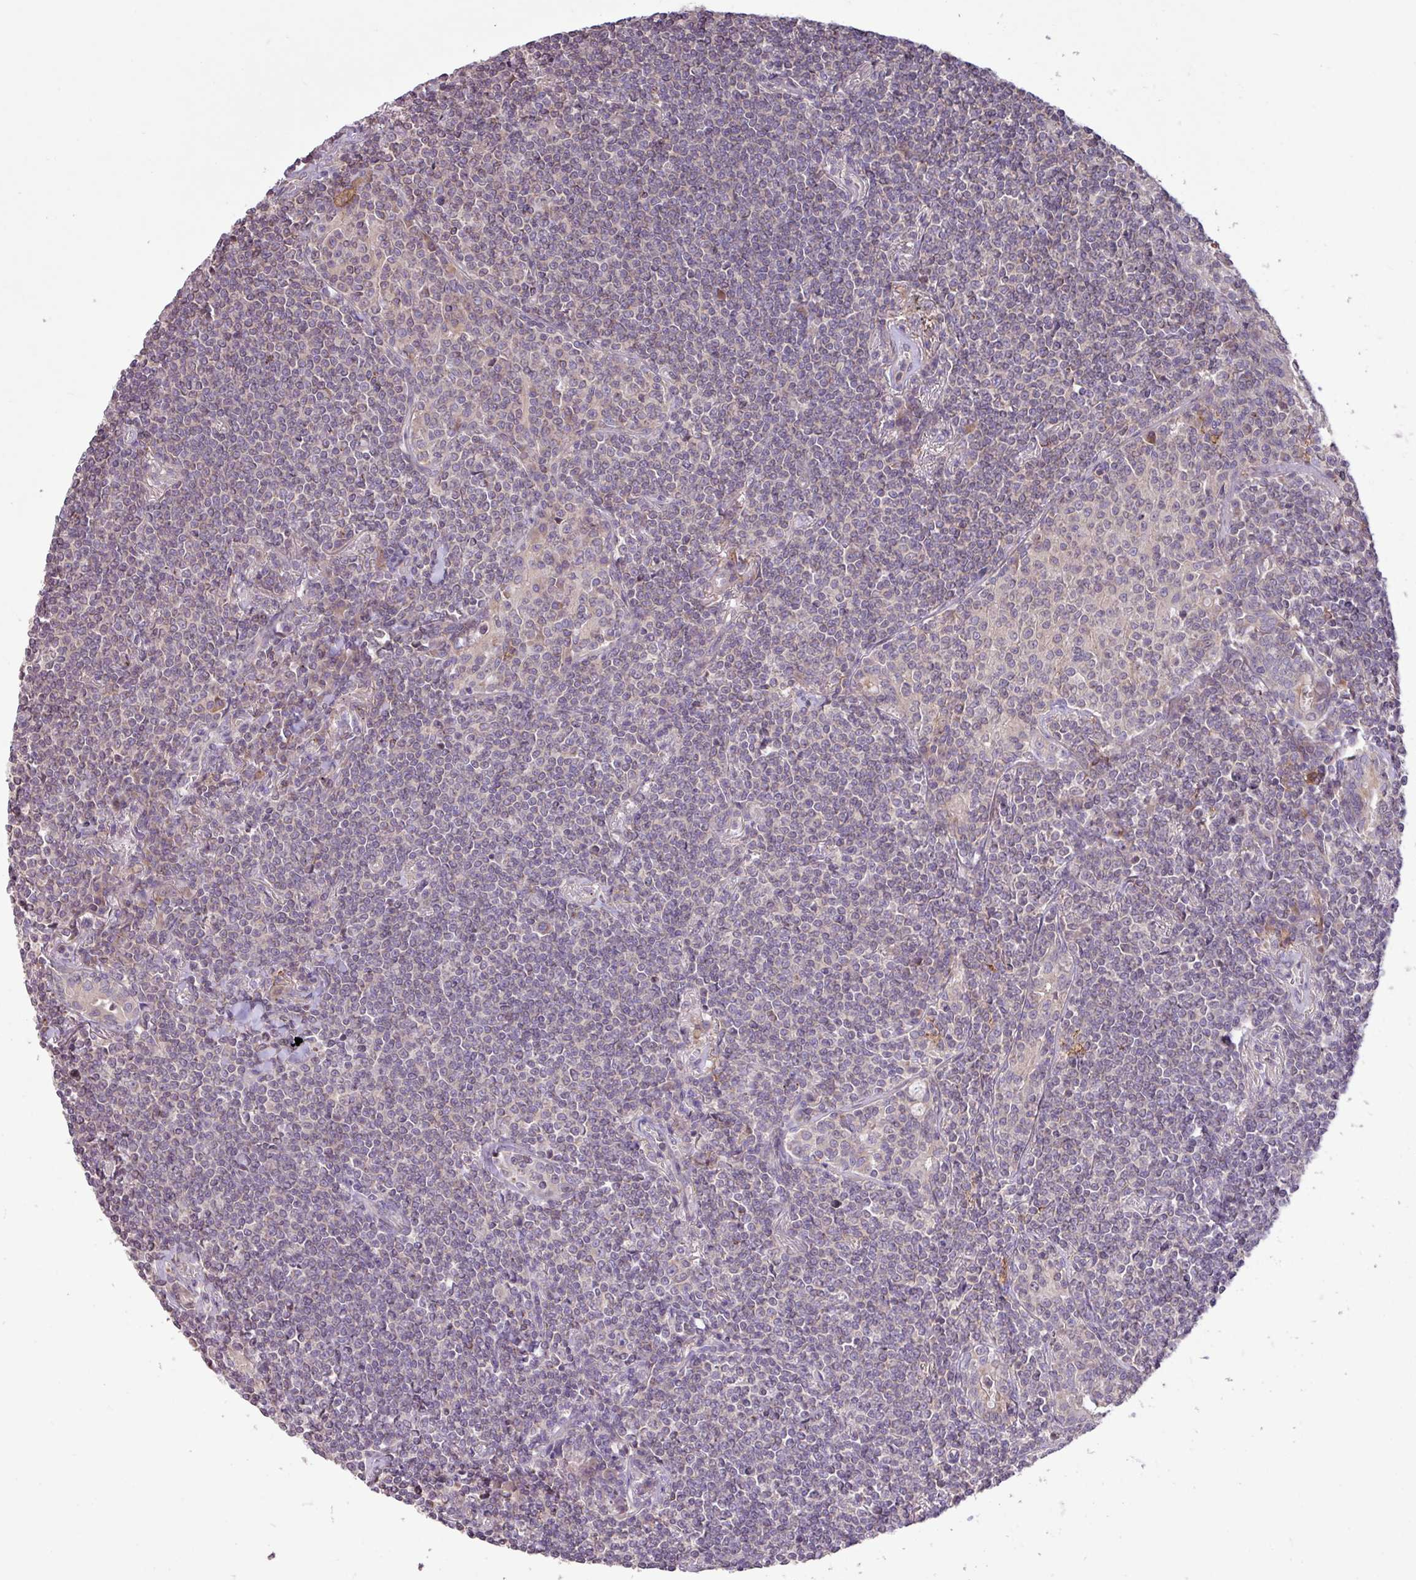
{"staining": {"intensity": "negative", "quantity": "none", "location": "none"}, "tissue": "lymphoma", "cell_type": "Tumor cells", "image_type": "cancer", "snomed": [{"axis": "morphology", "description": "Malignant lymphoma, non-Hodgkin's type, Low grade"}, {"axis": "topography", "description": "Lung"}], "caption": "Tumor cells are negative for brown protein staining in lymphoma.", "gene": "ARHGEF25", "patient": {"sex": "female", "age": 71}}